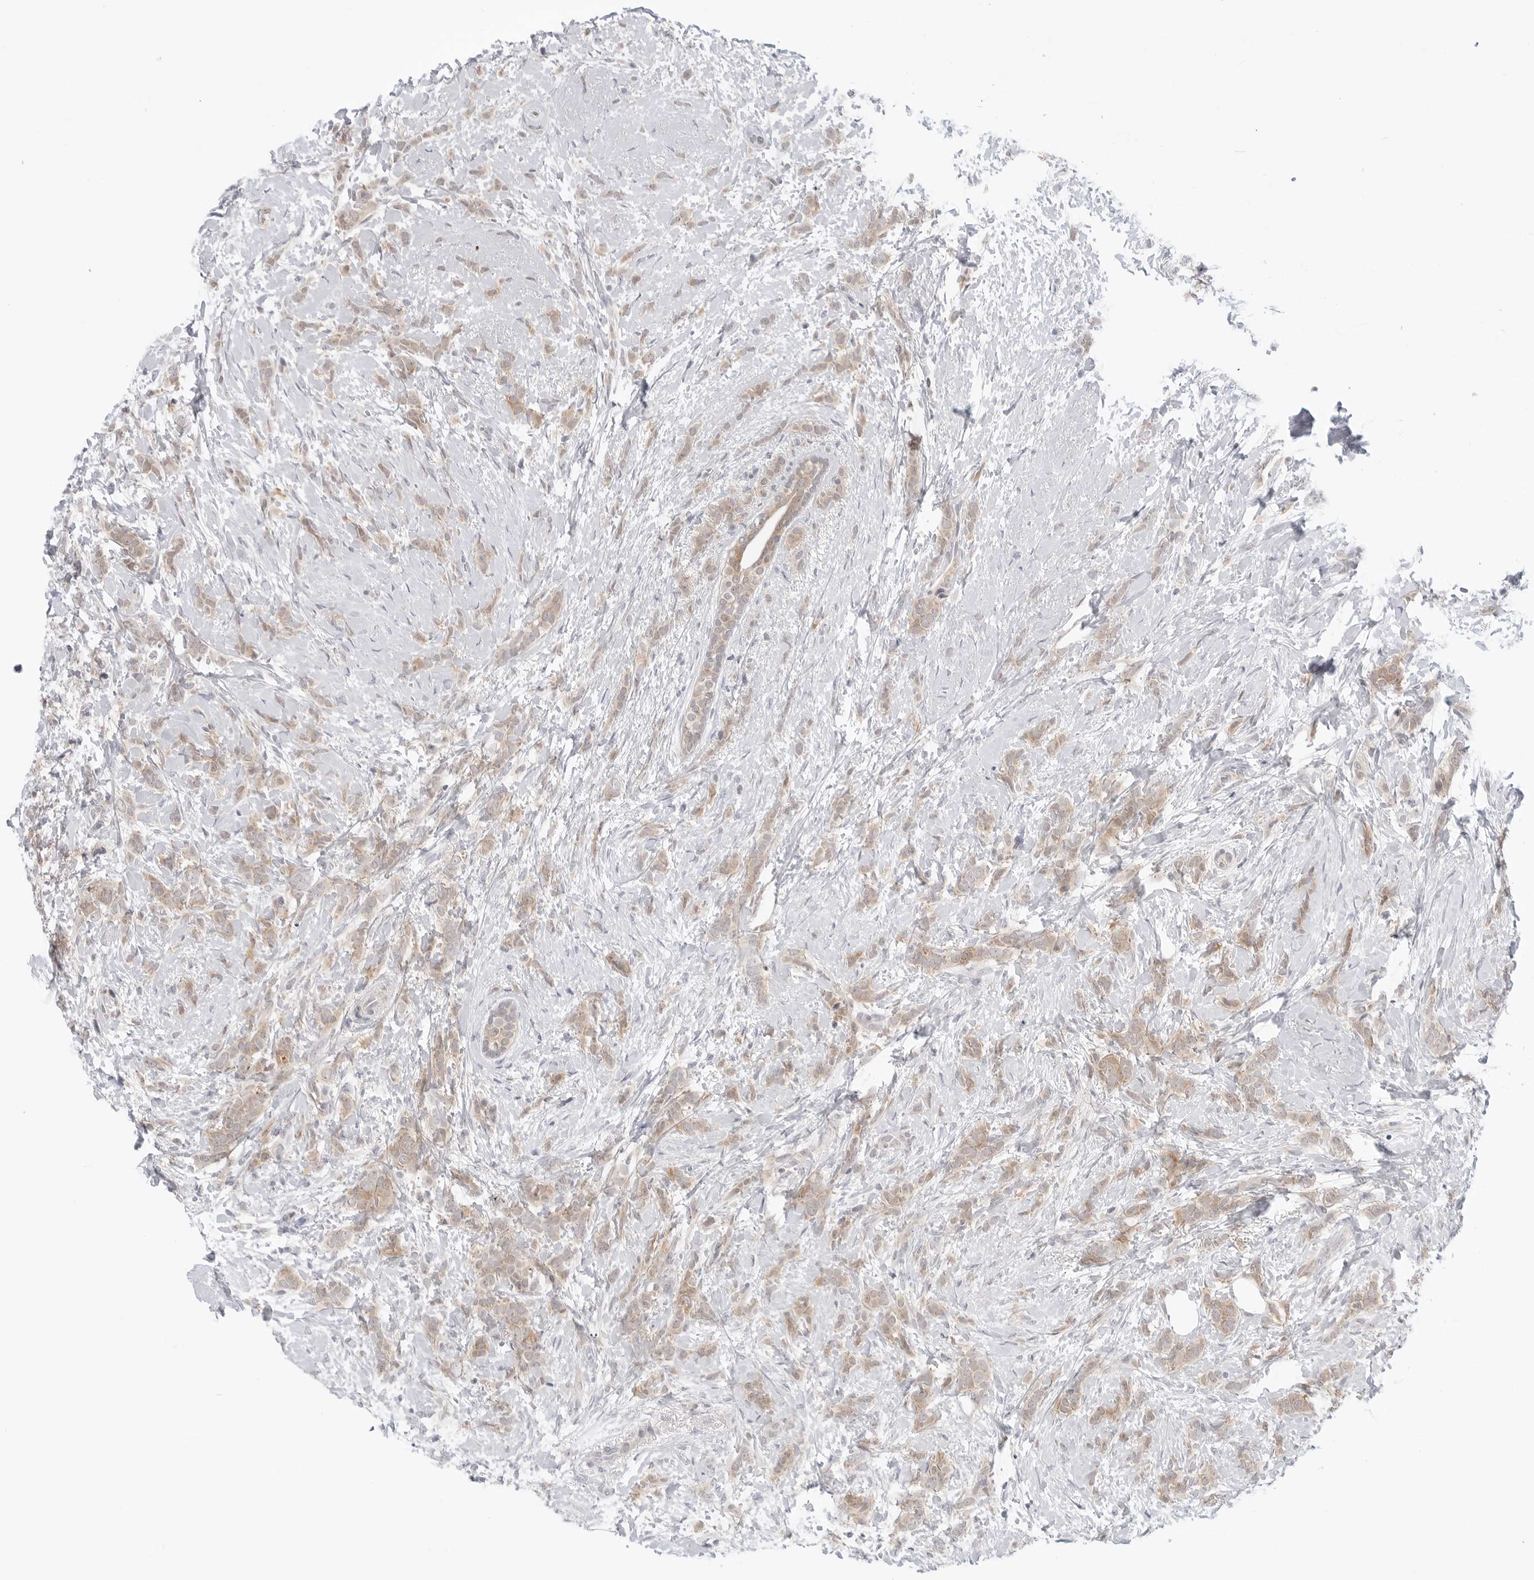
{"staining": {"intensity": "weak", "quantity": ">75%", "location": "cytoplasmic/membranous"}, "tissue": "breast cancer", "cell_type": "Tumor cells", "image_type": "cancer", "snomed": [{"axis": "morphology", "description": "Lobular carcinoma, in situ"}, {"axis": "morphology", "description": "Lobular carcinoma"}, {"axis": "topography", "description": "Breast"}], "caption": "Breast cancer stained for a protein (brown) displays weak cytoplasmic/membranous positive staining in about >75% of tumor cells.", "gene": "NUDC", "patient": {"sex": "female", "age": 41}}